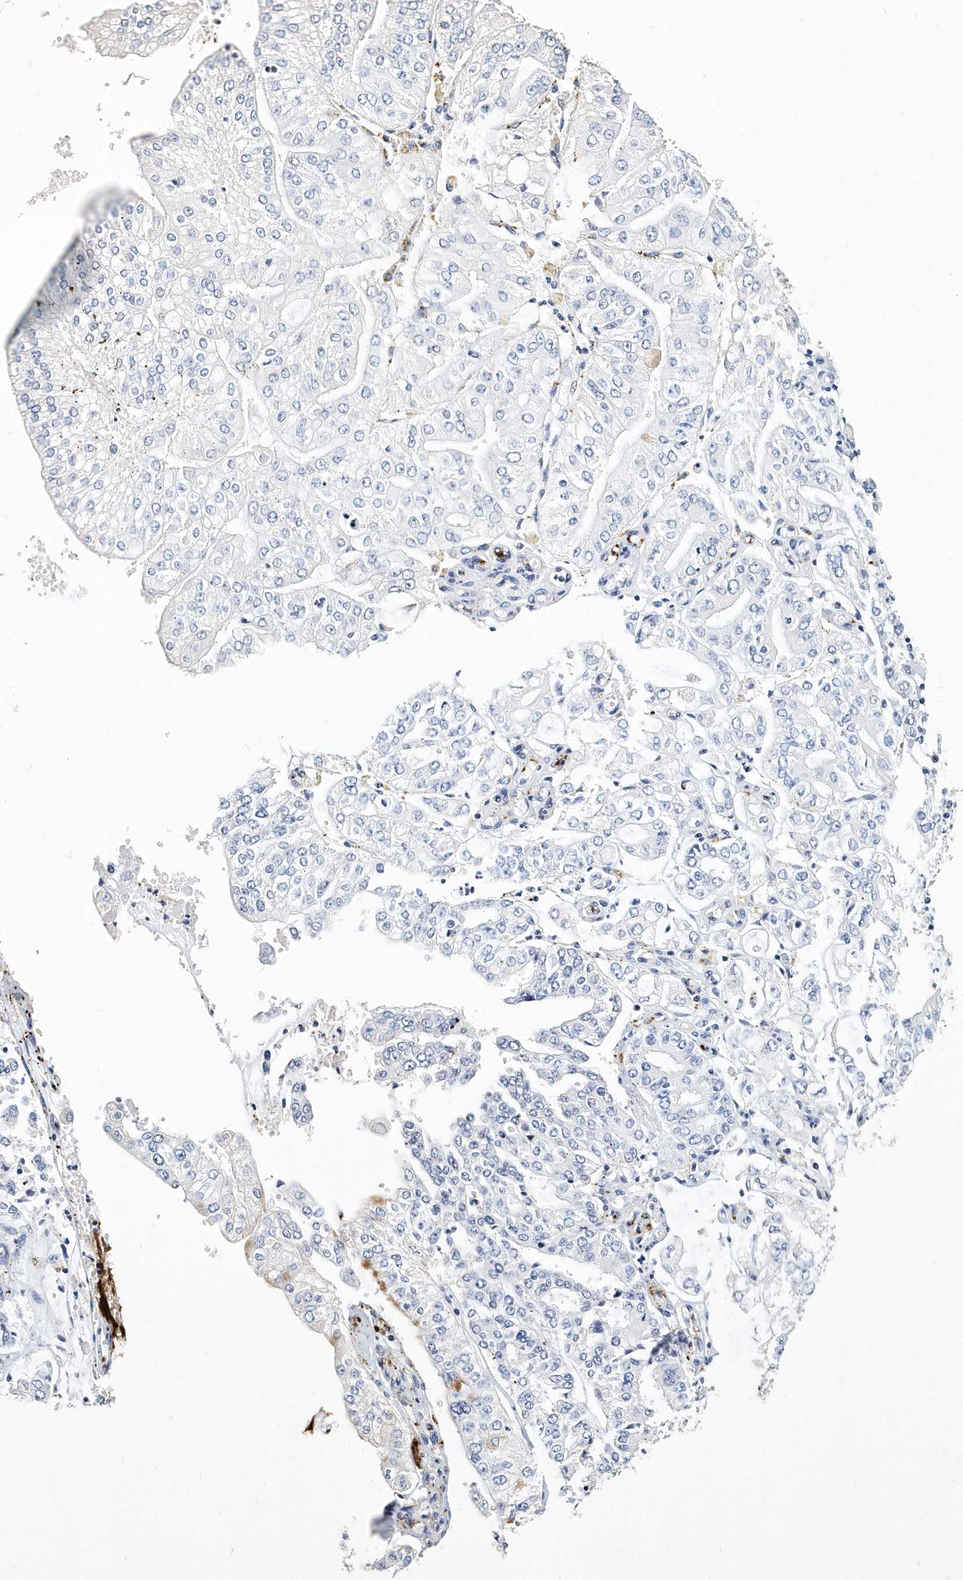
{"staining": {"intensity": "negative", "quantity": "none", "location": "none"}, "tissue": "stomach cancer", "cell_type": "Tumor cells", "image_type": "cancer", "snomed": [{"axis": "morphology", "description": "Adenocarcinoma, NOS"}, {"axis": "topography", "description": "Stomach"}], "caption": "Immunohistochemistry photomicrograph of neoplastic tissue: human stomach cancer stained with DAB (3,3'-diaminobenzidine) shows no significant protein staining in tumor cells. The staining was performed using DAB (3,3'-diaminobenzidine) to visualize the protein expression in brown, while the nuclei were stained in blue with hematoxylin (Magnification: 20x).", "gene": "ITGA2B", "patient": {"sex": "male", "age": 76}}